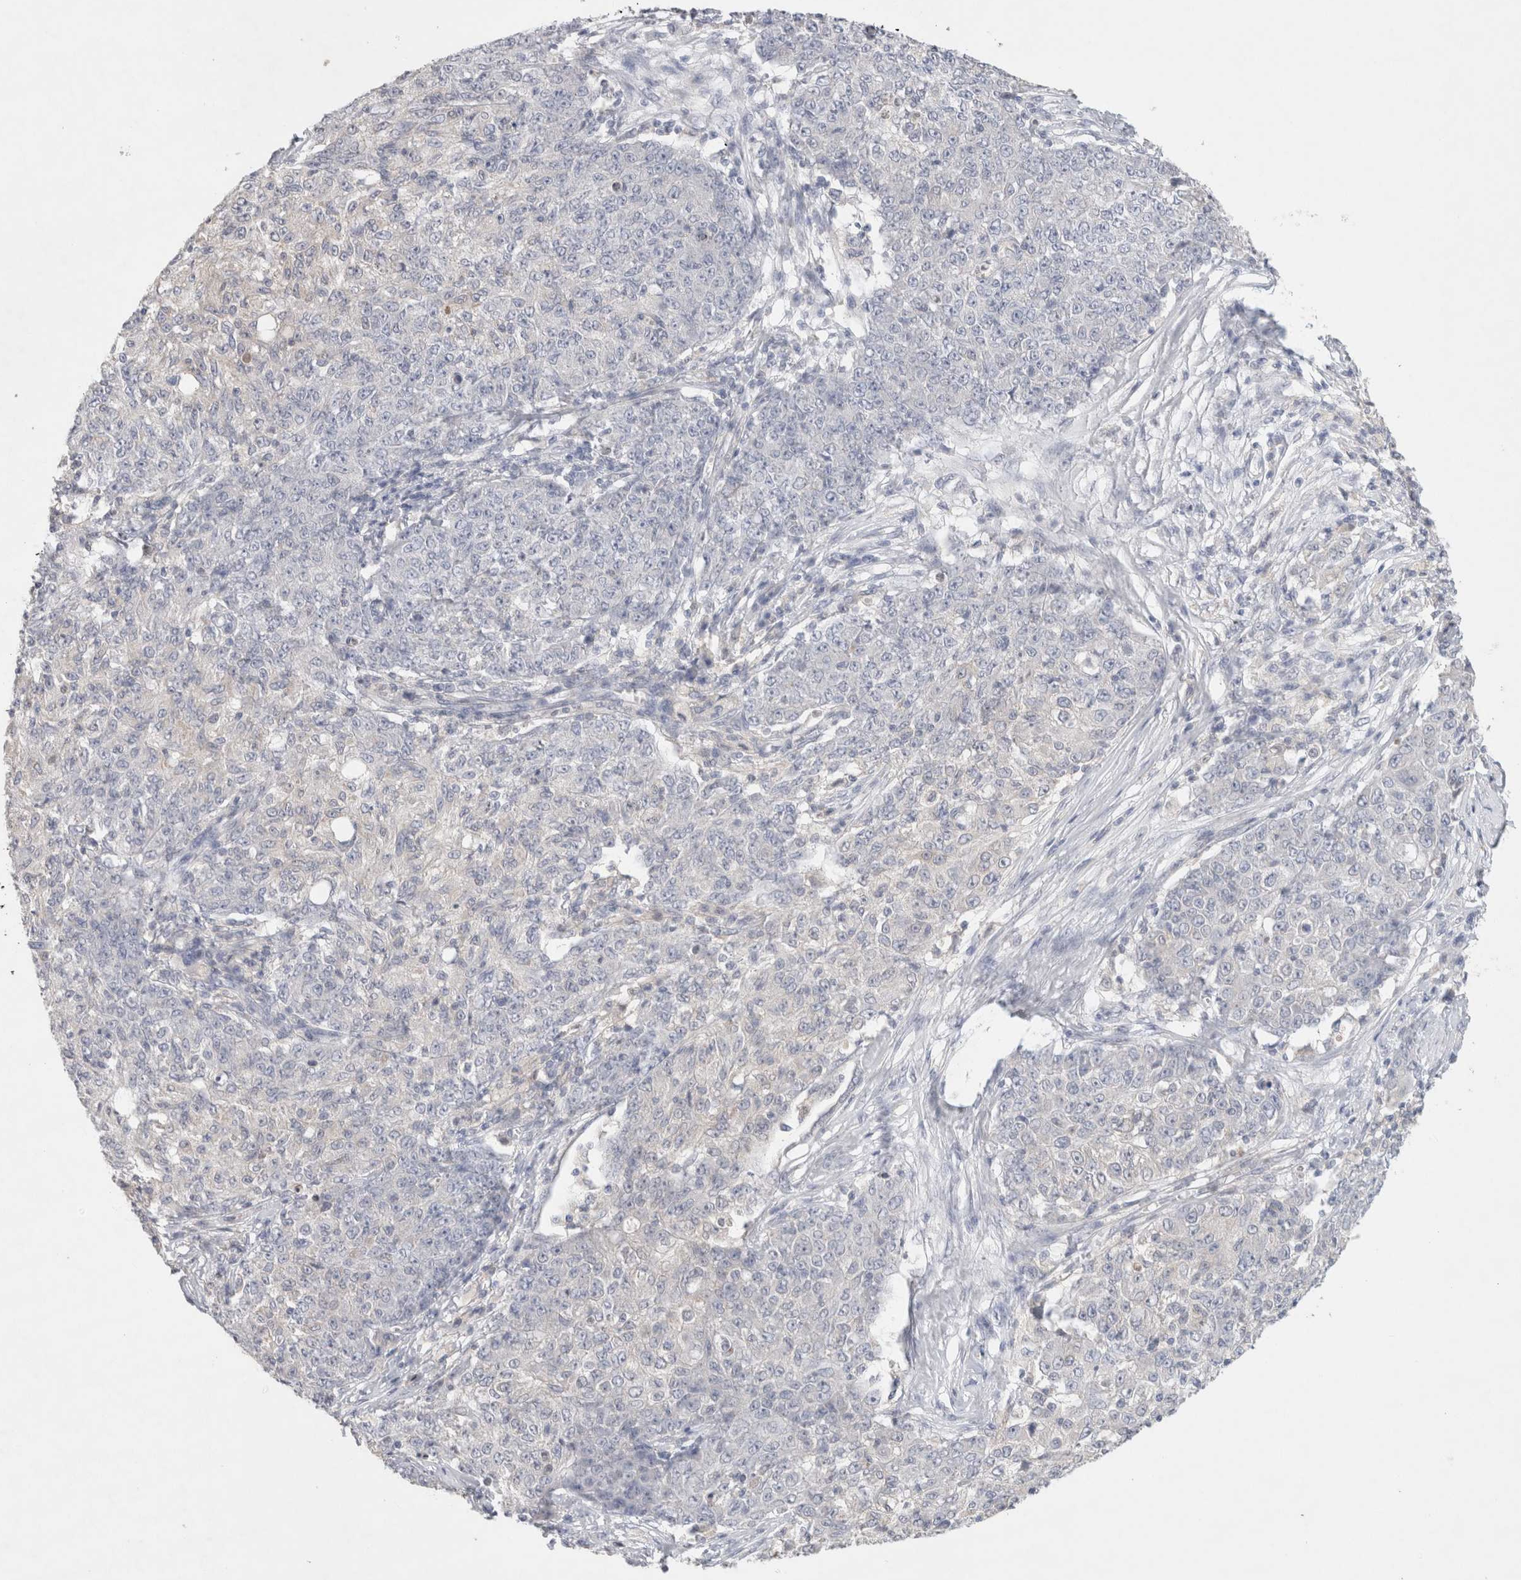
{"staining": {"intensity": "negative", "quantity": "none", "location": "none"}, "tissue": "ovarian cancer", "cell_type": "Tumor cells", "image_type": "cancer", "snomed": [{"axis": "morphology", "description": "Carcinoma, endometroid"}, {"axis": "topography", "description": "Ovary"}], "caption": "The immunohistochemistry (IHC) photomicrograph has no significant staining in tumor cells of endometroid carcinoma (ovarian) tissue.", "gene": "MPP2", "patient": {"sex": "female", "age": 42}}